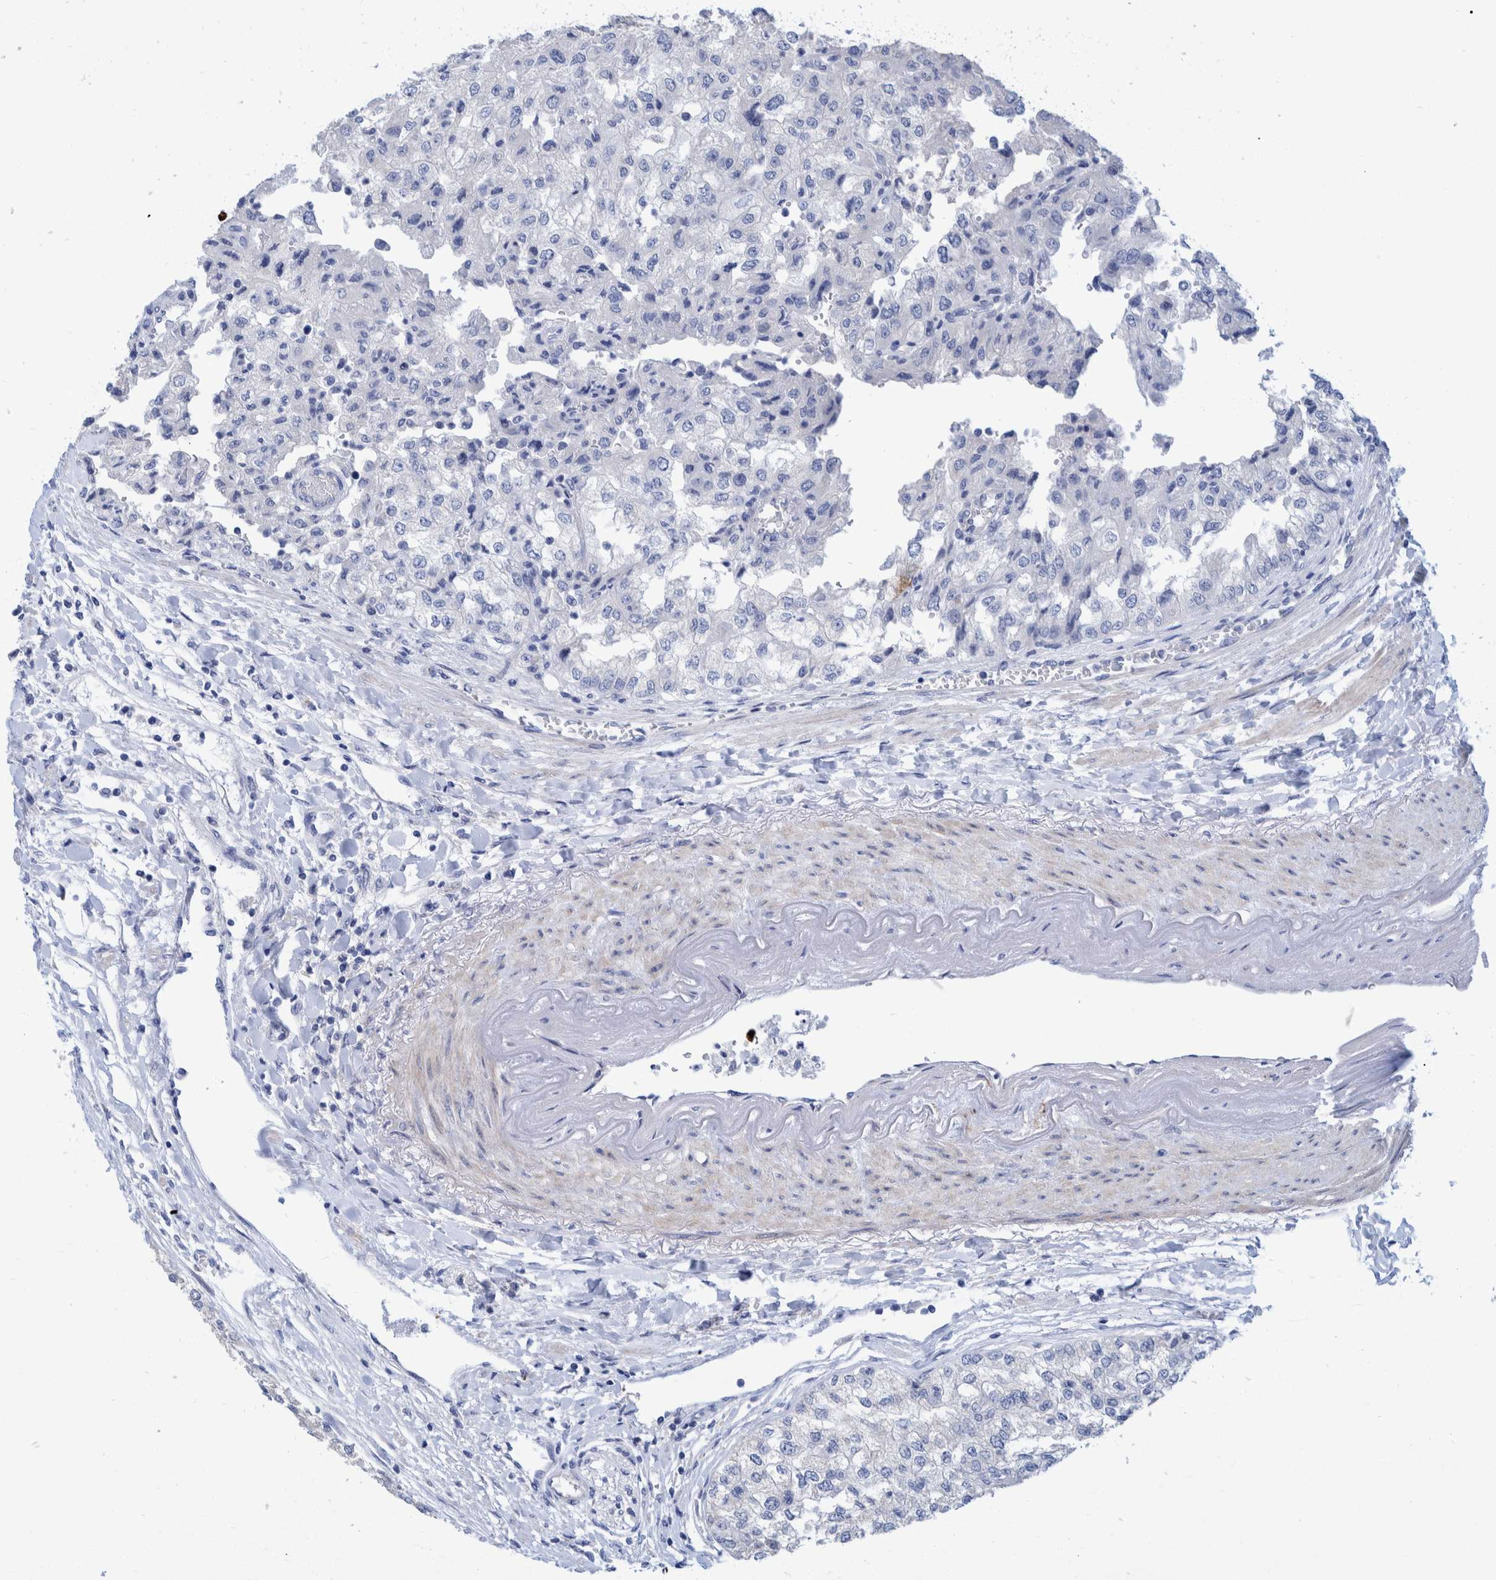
{"staining": {"intensity": "negative", "quantity": "none", "location": "none"}, "tissue": "renal cancer", "cell_type": "Tumor cells", "image_type": "cancer", "snomed": [{"axis": "morphology", "description": "Adenocarcinoma, NOS"}, {"axis": "topography", "description": "Kidney"}], "caption": "Tumor cells show no significant positivity in adenocarcinoma (renal). Brightfield microscopy of immunohistochemistry (IHC) stained with DAB (brown) and hematoxylin (blue), captured at high magnification.", "gene": "MKS1", "patient": {"sex": "female", "age": 54}}